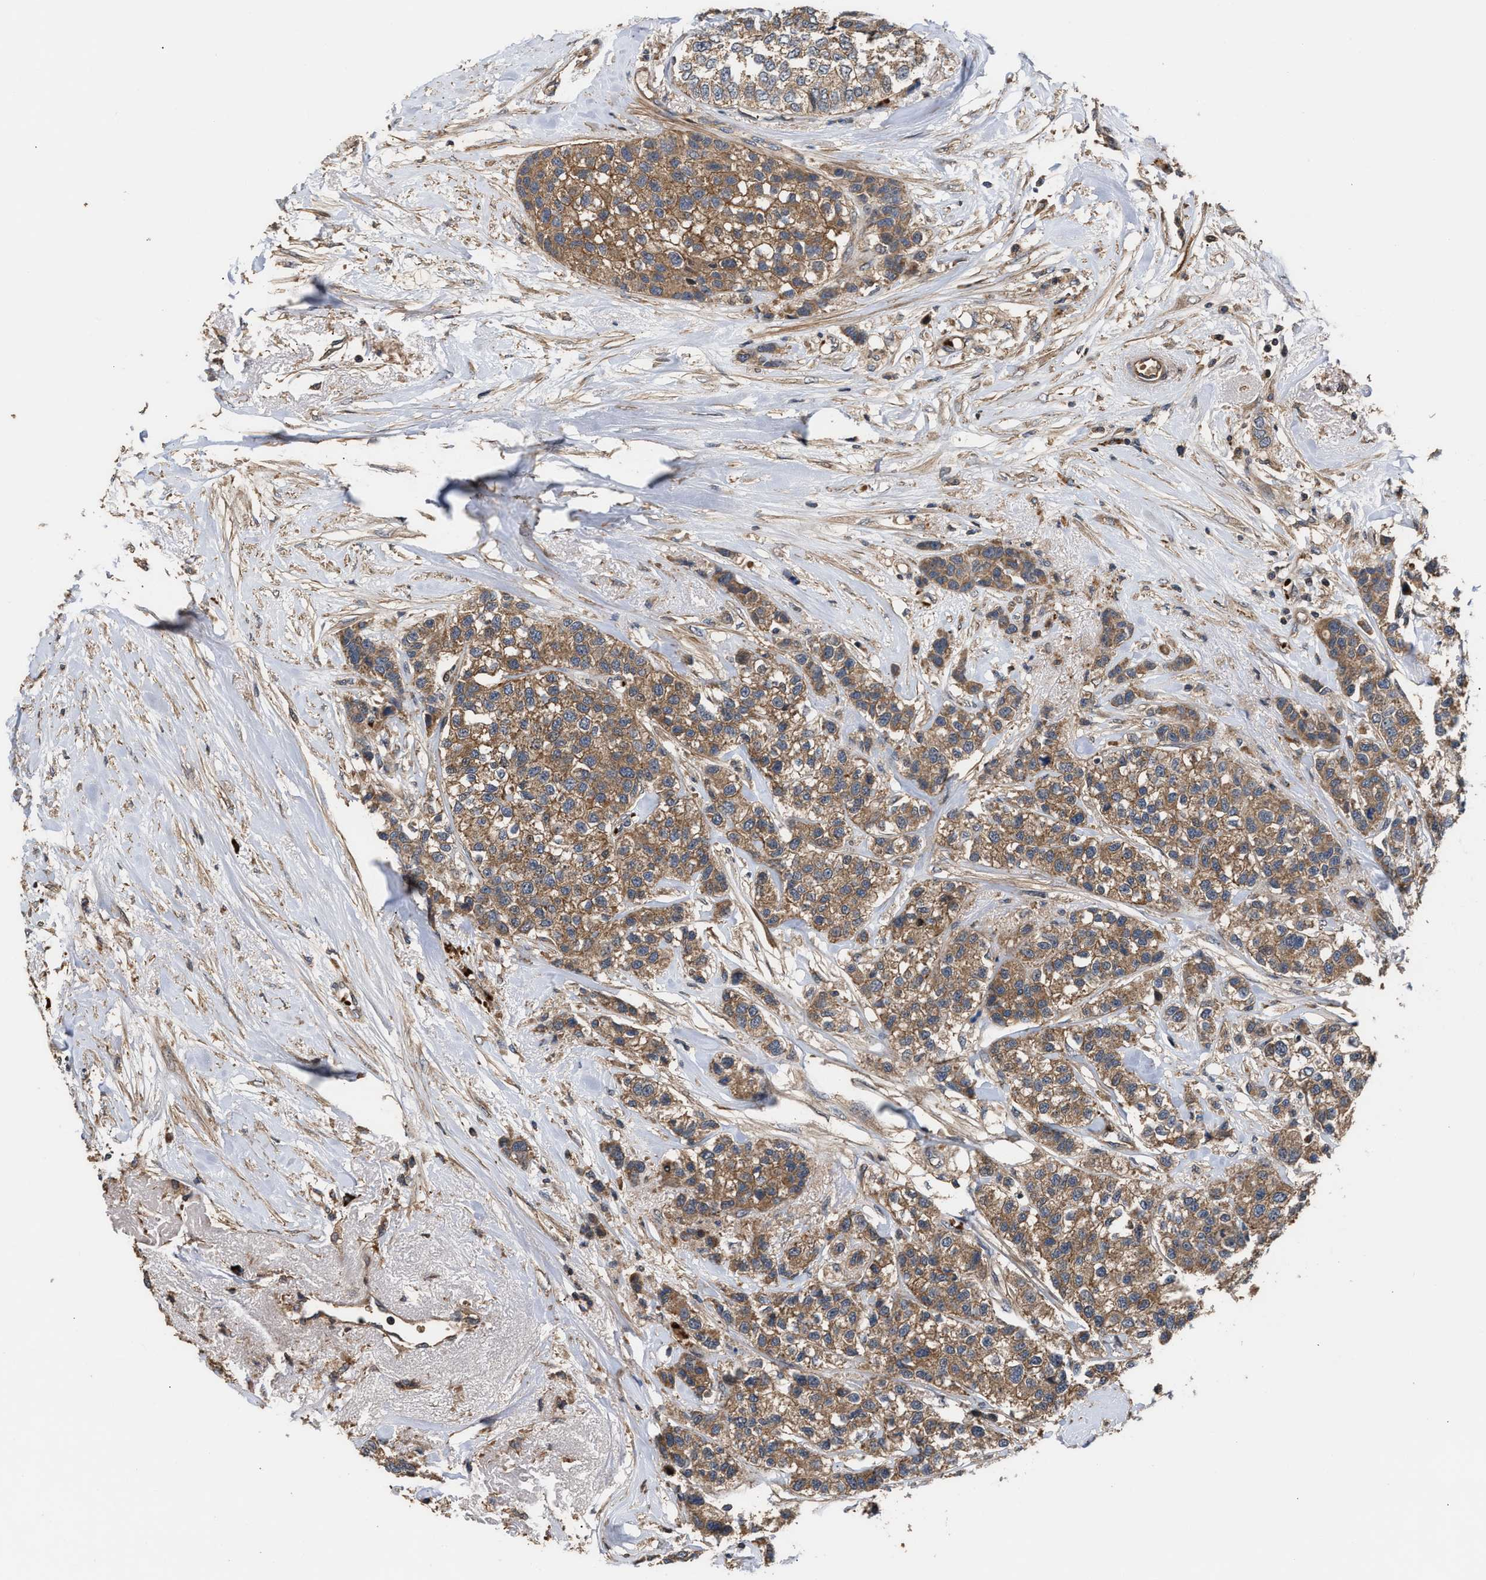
{"staining": {"intensity": "moderate", "quantity": ">75%", "location": "cytoplasmic/membranous"}, "tissue": "breast cancer", "cell_type": "Tumor cells", "image_type": "cancer", "snomed": [{"axis": "morphology", "description": "Duct carcinoma"}, {"axis": "topography", "description": "Breast"}], "caption": "Breast cancer stained for a protein (brown) demonstrates moderate cytoplasmic/membranous positive expression in approximately >75% of tumor cells.", "gene": "STAU1", "patient": {"sex": "female", "age": 51}}